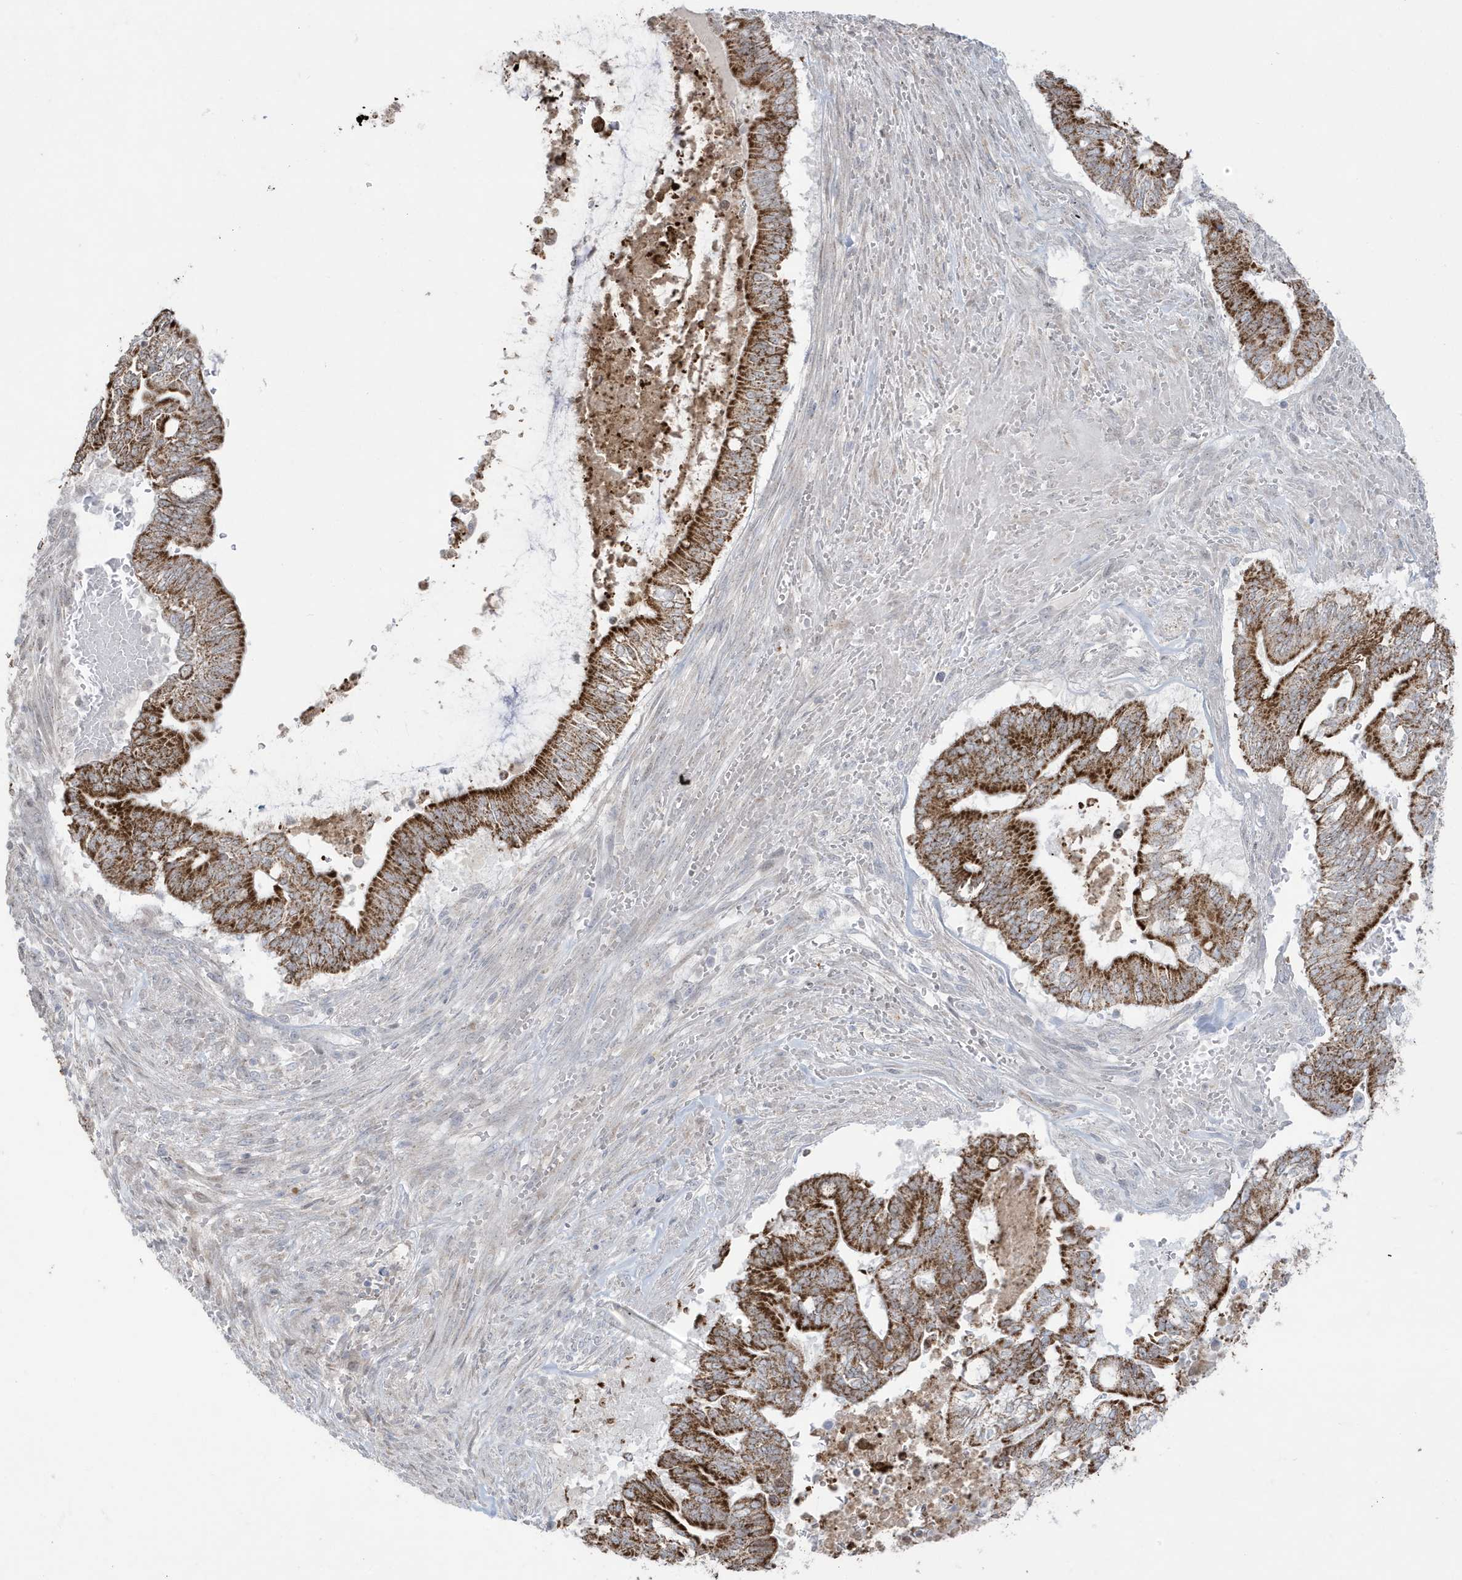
{"staining": {"intensity": "strong", "quantity": ">75%", "location": "cytoplasmic/membranous"}, "tissue": "pancreatic cancer", "cell_type": "Tumor cells", "image_type": "cancer", "snomed": [{"axis": "morphology", "description": "Adenocarcinoma, NOS"}, {"axis": "topography", "description": "Pancreas"}], "caption": "Immunohistochemical staining of pancreatic cancer (adenocarcinoma) shows high levels of strong cytoplasmic/membranous expression in about >75% of tumor cells.", "gene": "FNDC1", "patient": {"sex": "male", "age": 68}}